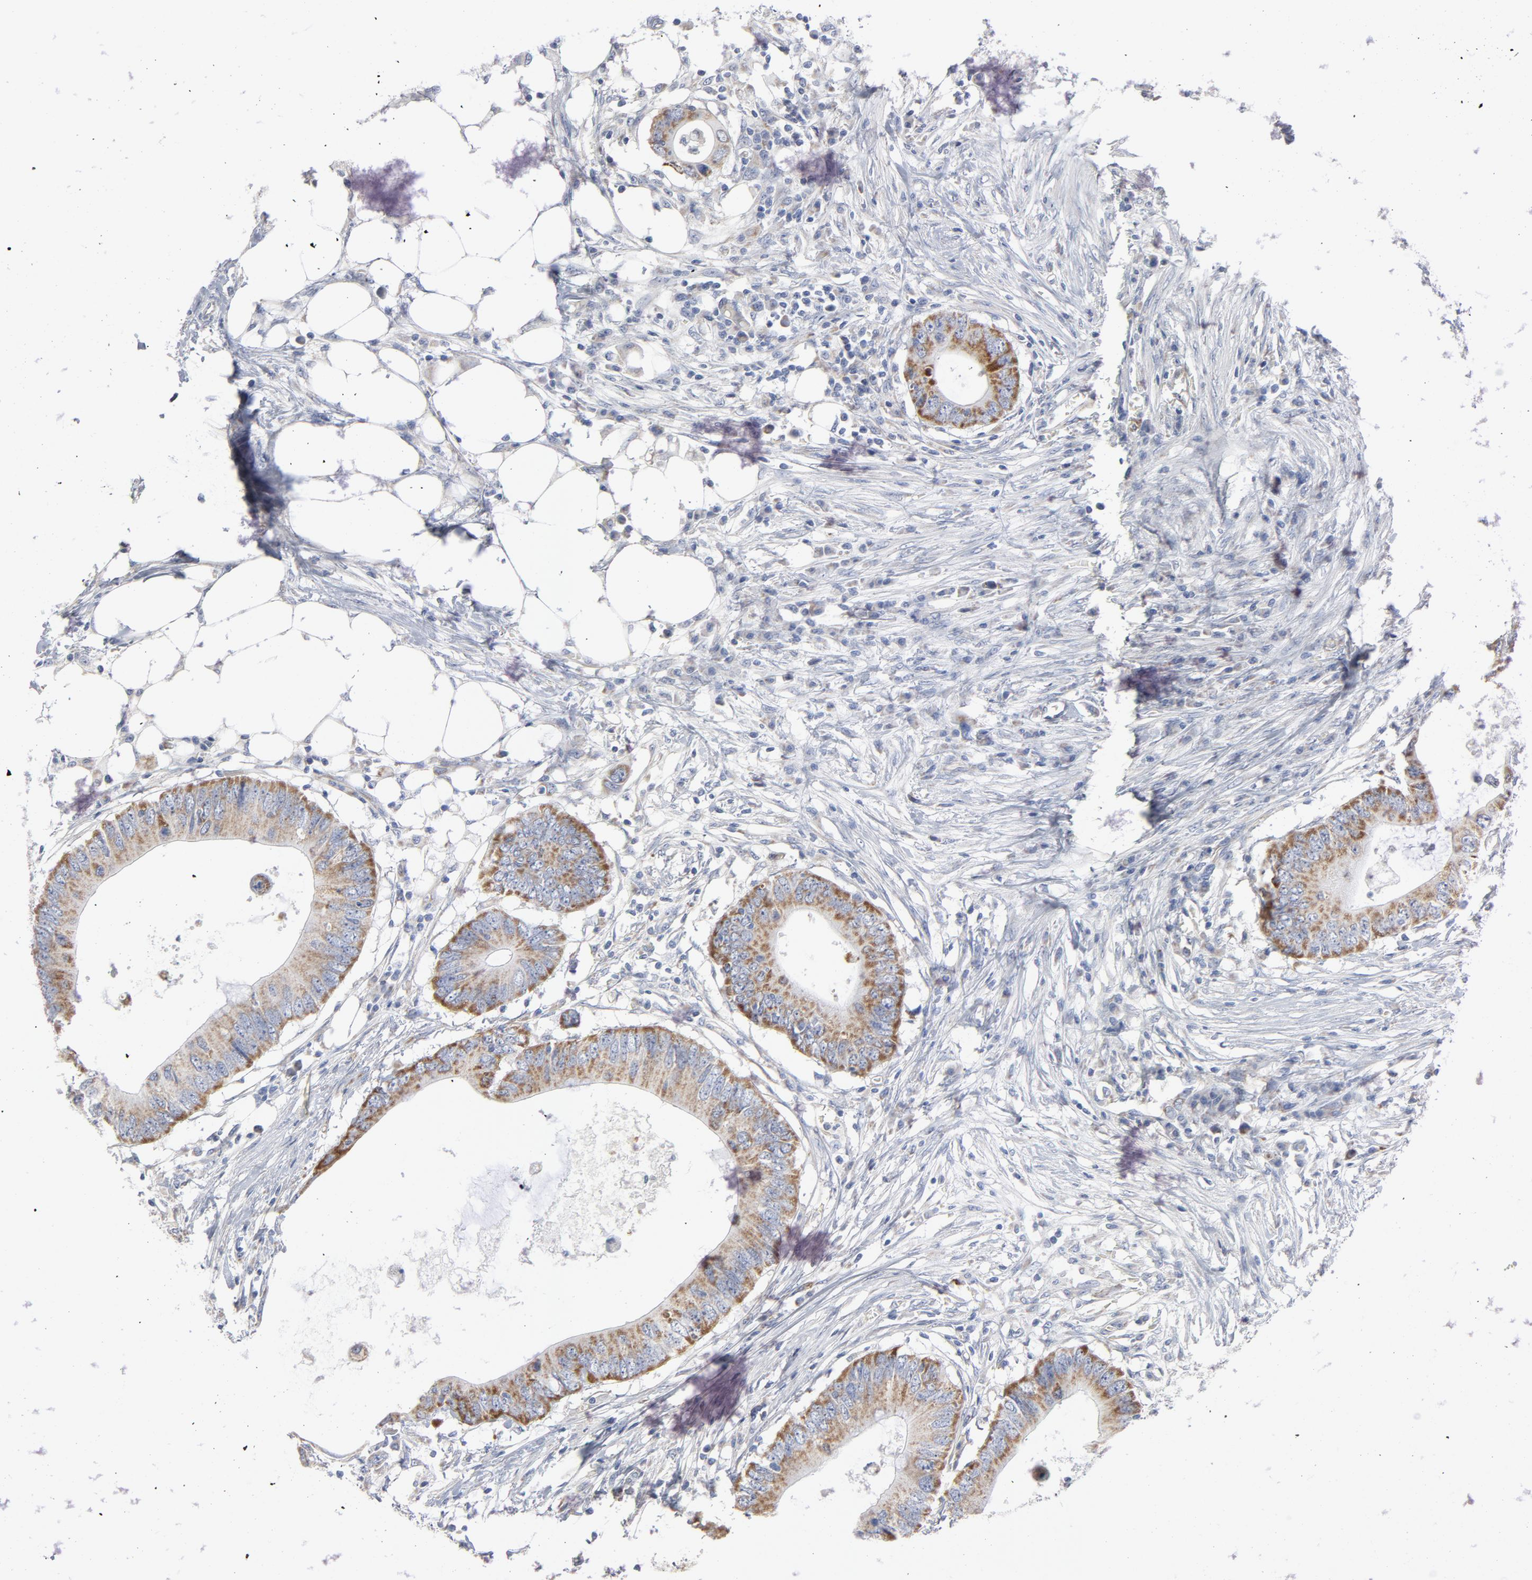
{"staining": {"intensity": "moderate", "quantity": ">75%", "location": "cytoplasmic/membranous"}, "tissue": "colorectal cancer", "cell_type": "Tumor cells", "image_type": "cancer", "snomed": [{"axis": "morphology", "description": "Adenocarcinoma, NOS"}, {"axis": "topography", "description": "Colon"}], "caption": "High-power microscopy captured an immunohistochemistry photomicrograph of colorectal adenocarcinoma, revealing moderate cytoplasmic/membranous positivity in approximately >75% of tumor cells. The staining was performed using DAB to visualize the protein expression in brown, while the nuclei were stained in blue with hematoxylin (Magnification: 20x).", "gene": "OXA1L", "patient": {"sex": "male", "age": 71}}